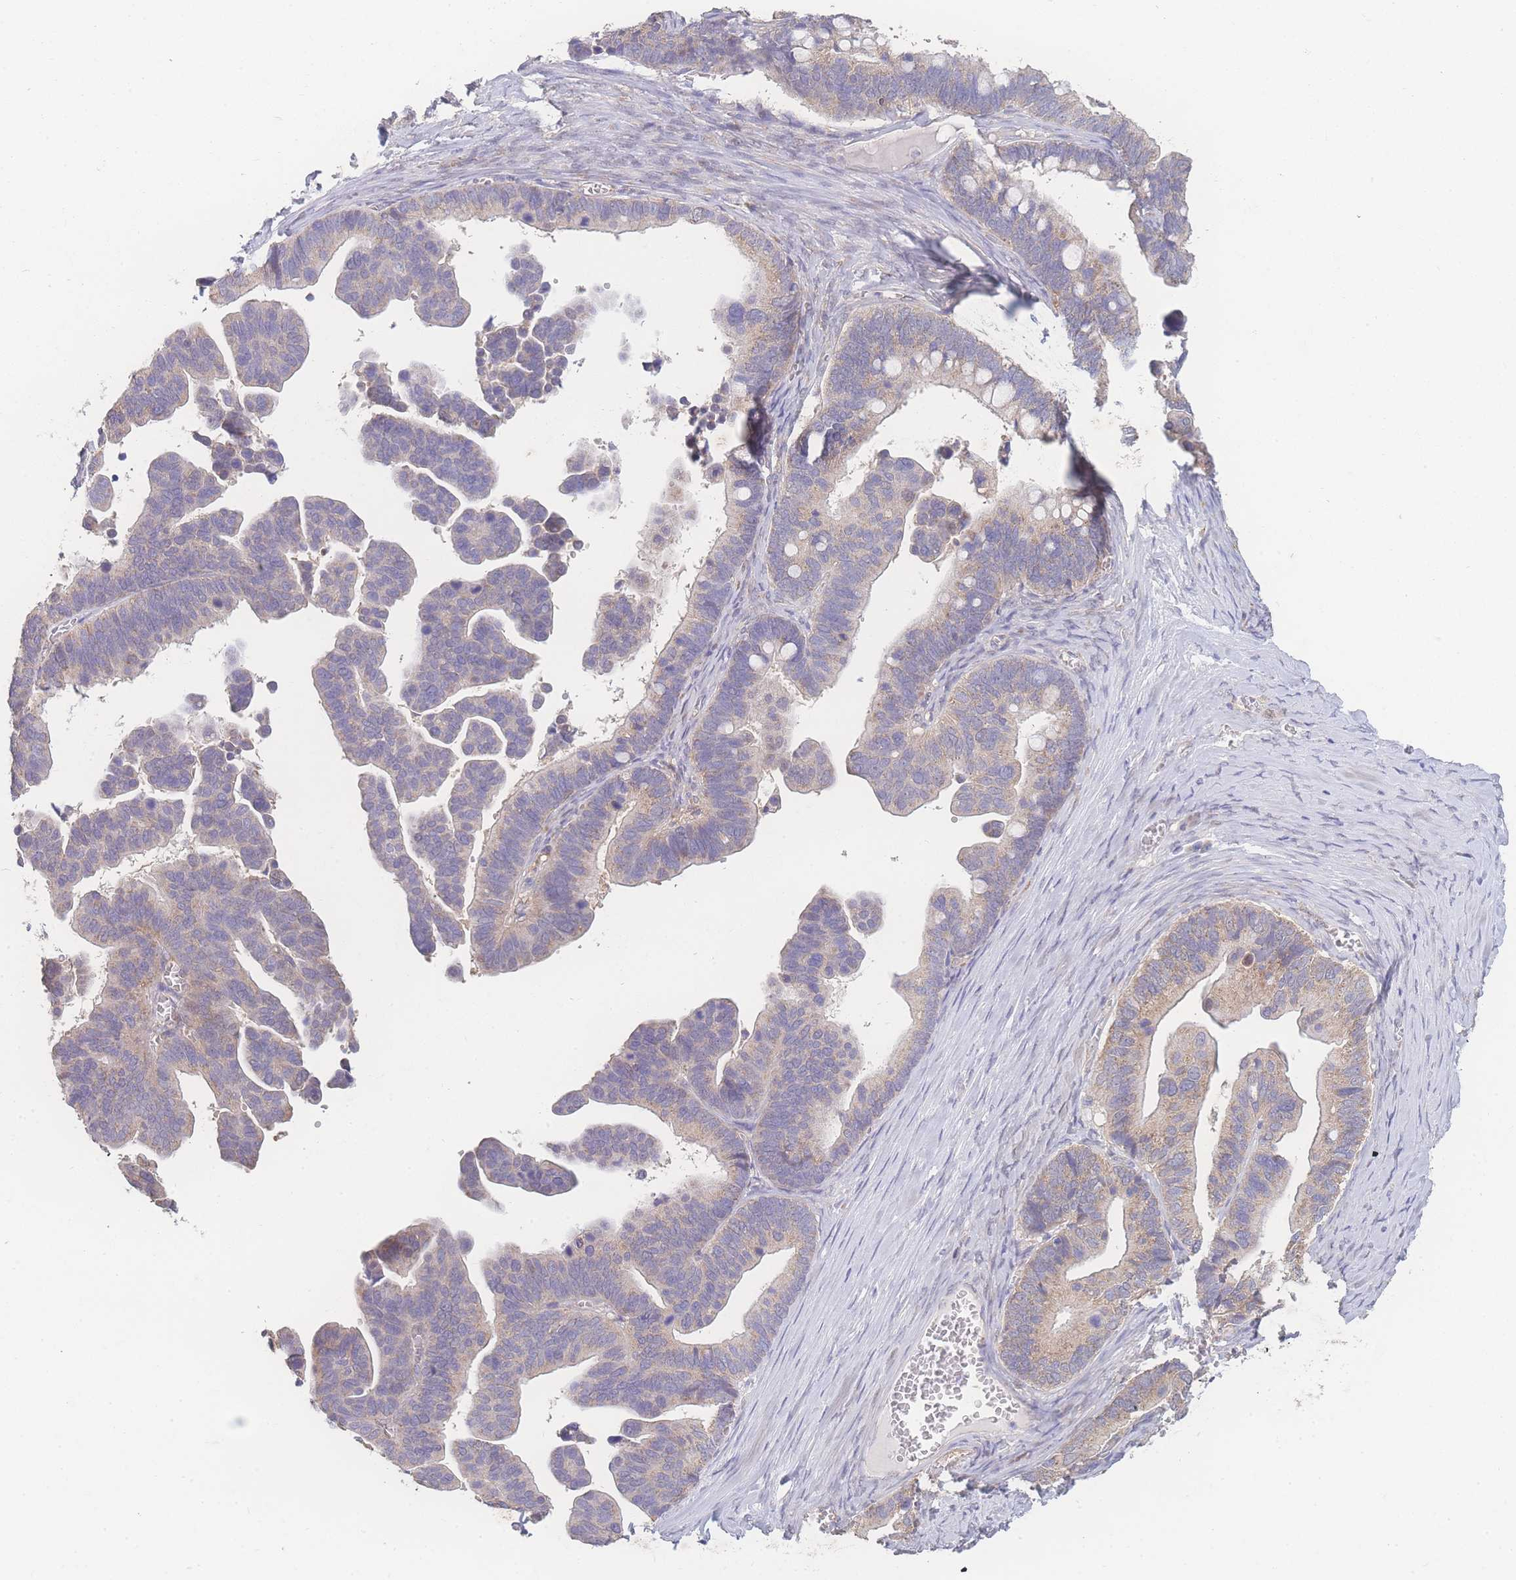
{"staining": {"intensity": "weak", "quantity": "25%-75%", "location": "cytoplasmic/membranous"}, "tissue": "ovarian cancer", "cell_type": "Tumor cells", "image_type": "cancer", "snomed": [{"axis": "morphology", "description": "Cystadenocarcinoma, serous, NOS"}, {"axis": "topography", "description": "Ovary"}], "caption": "A low amount of weak cytoplasmic/membranous positivity is appreciated in about 25%-75% of tumor cells in ovarian serous cystadenocarcinoma tissue.", "gene": "GIPR", "patient": {"sex": "female", "age": 56}}